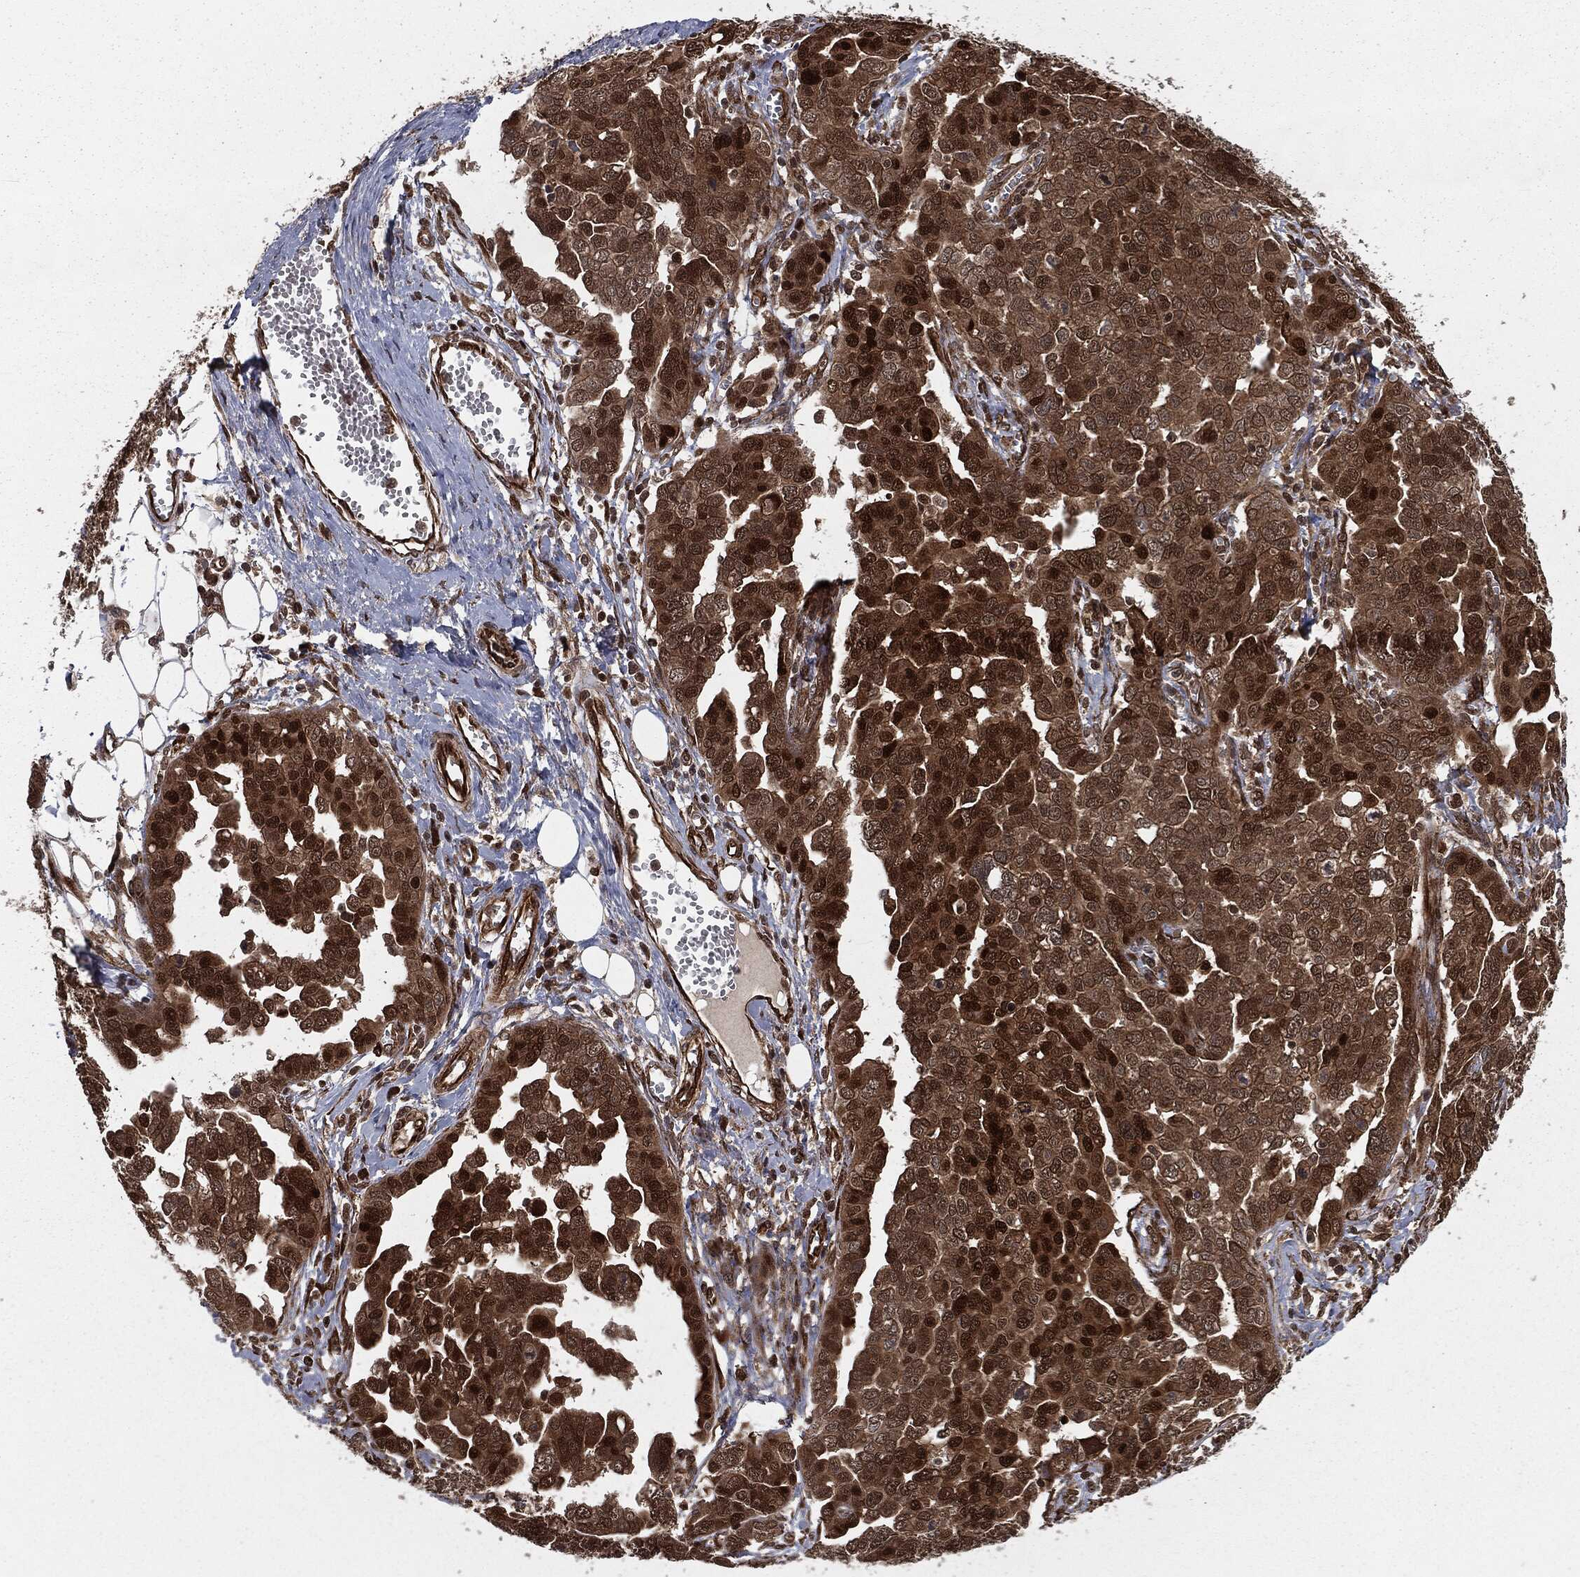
{"staining": {"intensity": "strong", "quantity": "25%-75%", "location": "cytoplasmic/membranous,nuclear"}, "tissue": "ovarian cancer", "cell_type": "Tumor cells", "image_type": "cancer", "snomed": [{"axis": "morphology", "description": "Cystadenocarcinoma, serous, NOS"}, {"axis": "topography", "description": "Ovary"}], "caption": "Human ovarian cancer (serous cystadenocarcinoma) stained with a protein marker displays strong staining in tumor cells.", "gene": "RANBP9", "patient": {"sex": "female", "age": 59}}